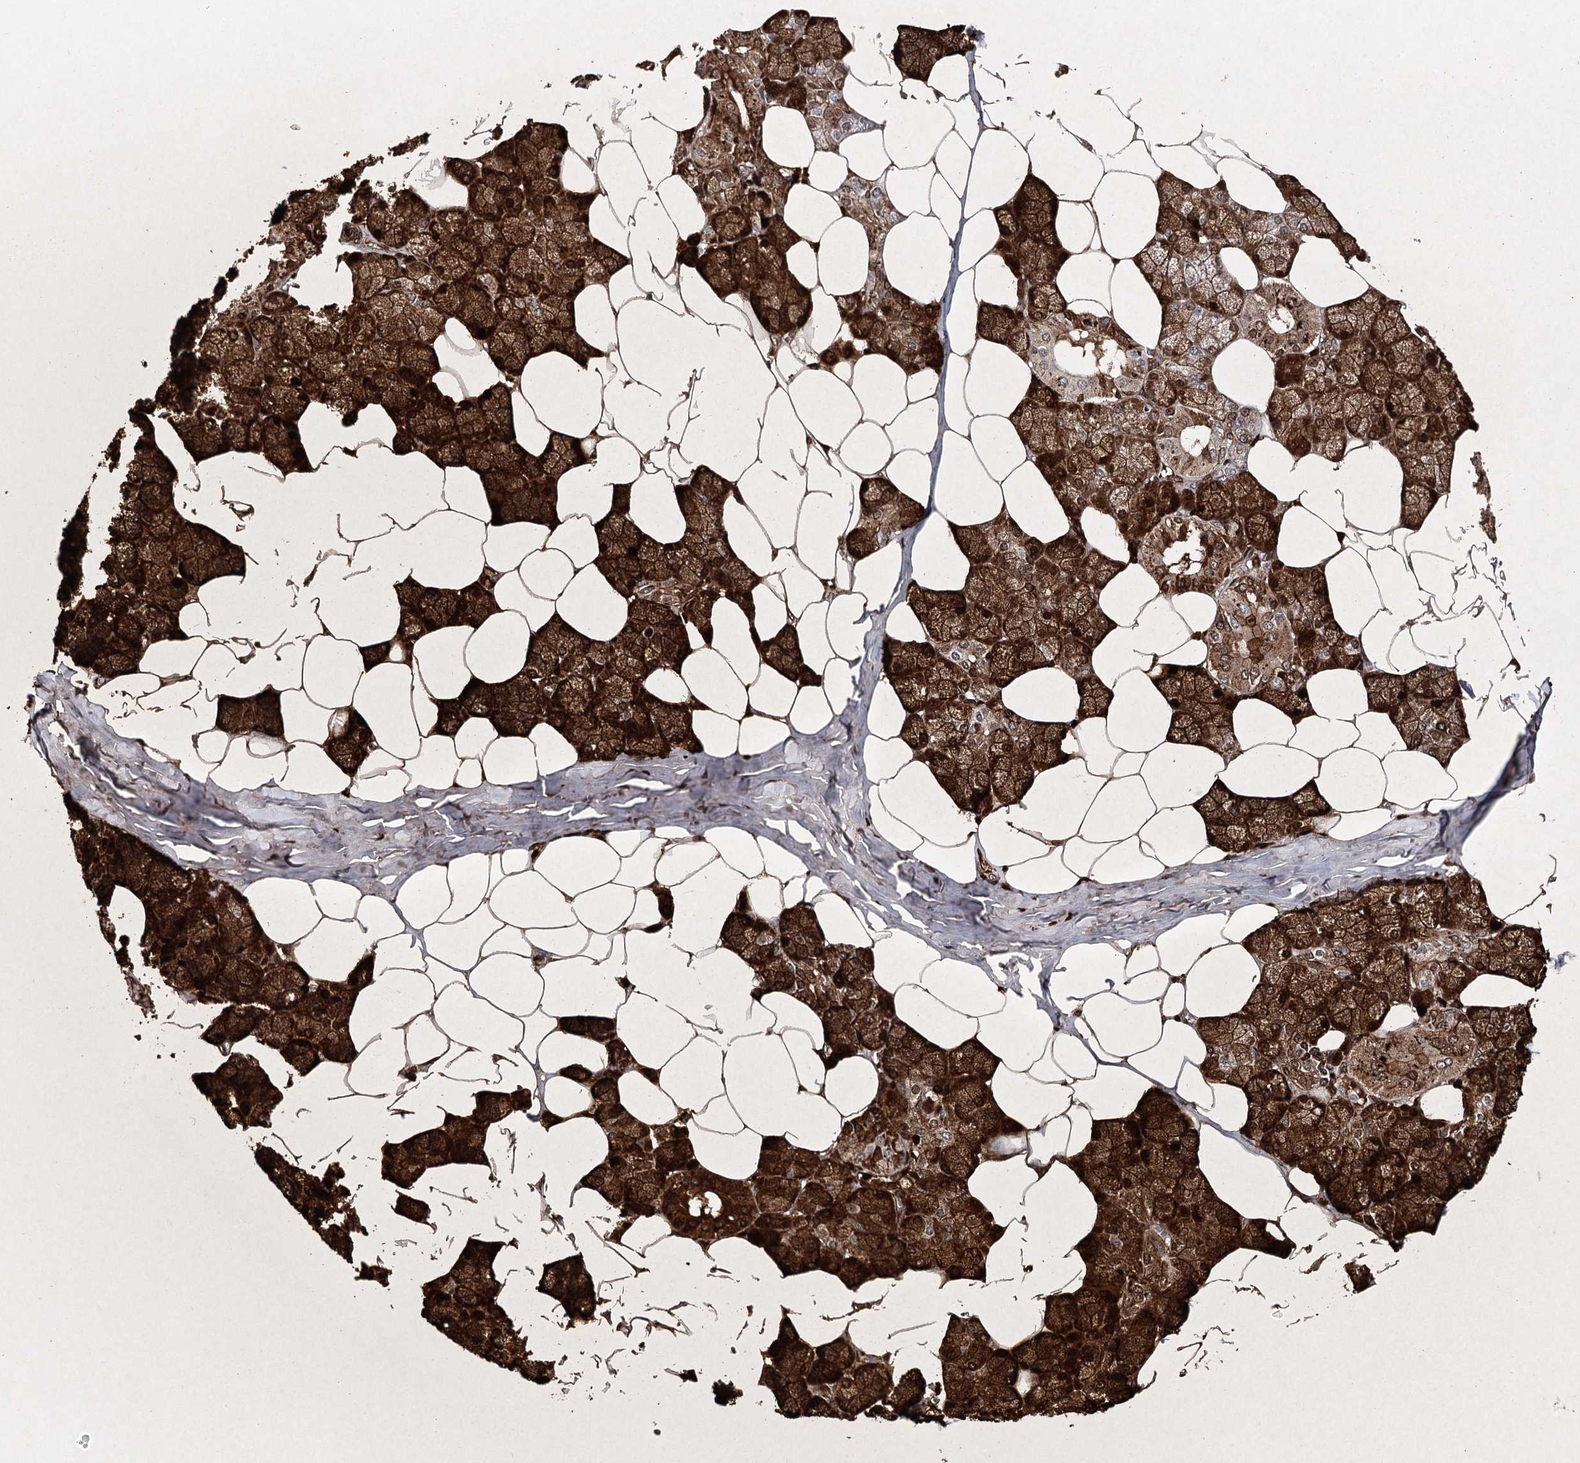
{"staining": {"intensity": "strong", "quantity": "25%-75%", "location": "cytoplasmic/membranous,nuclear"}, "tissue": "salivary gland", "cell_type": "Glandular cells", "image_type": "normal", "snomed": [{"axis": "morphology", "description": "Normal tissue, NOS"}, {"axis": "topography", "description": "Salivary gland"}], "caption": "Immunohistochemical staining of benign human salivary gland demonstrates strong cytoplasmic/membranous,nuclear protein positivity in about 25%-75% of glandular cells. The staining was performed using DAB to visualize the protein expression in brown, while the nuclei were stained in blue with hematoxylin (Magnification: 20x).", "gene": "FRMD4A", "patient": {"sex": "male", "age": 62}}